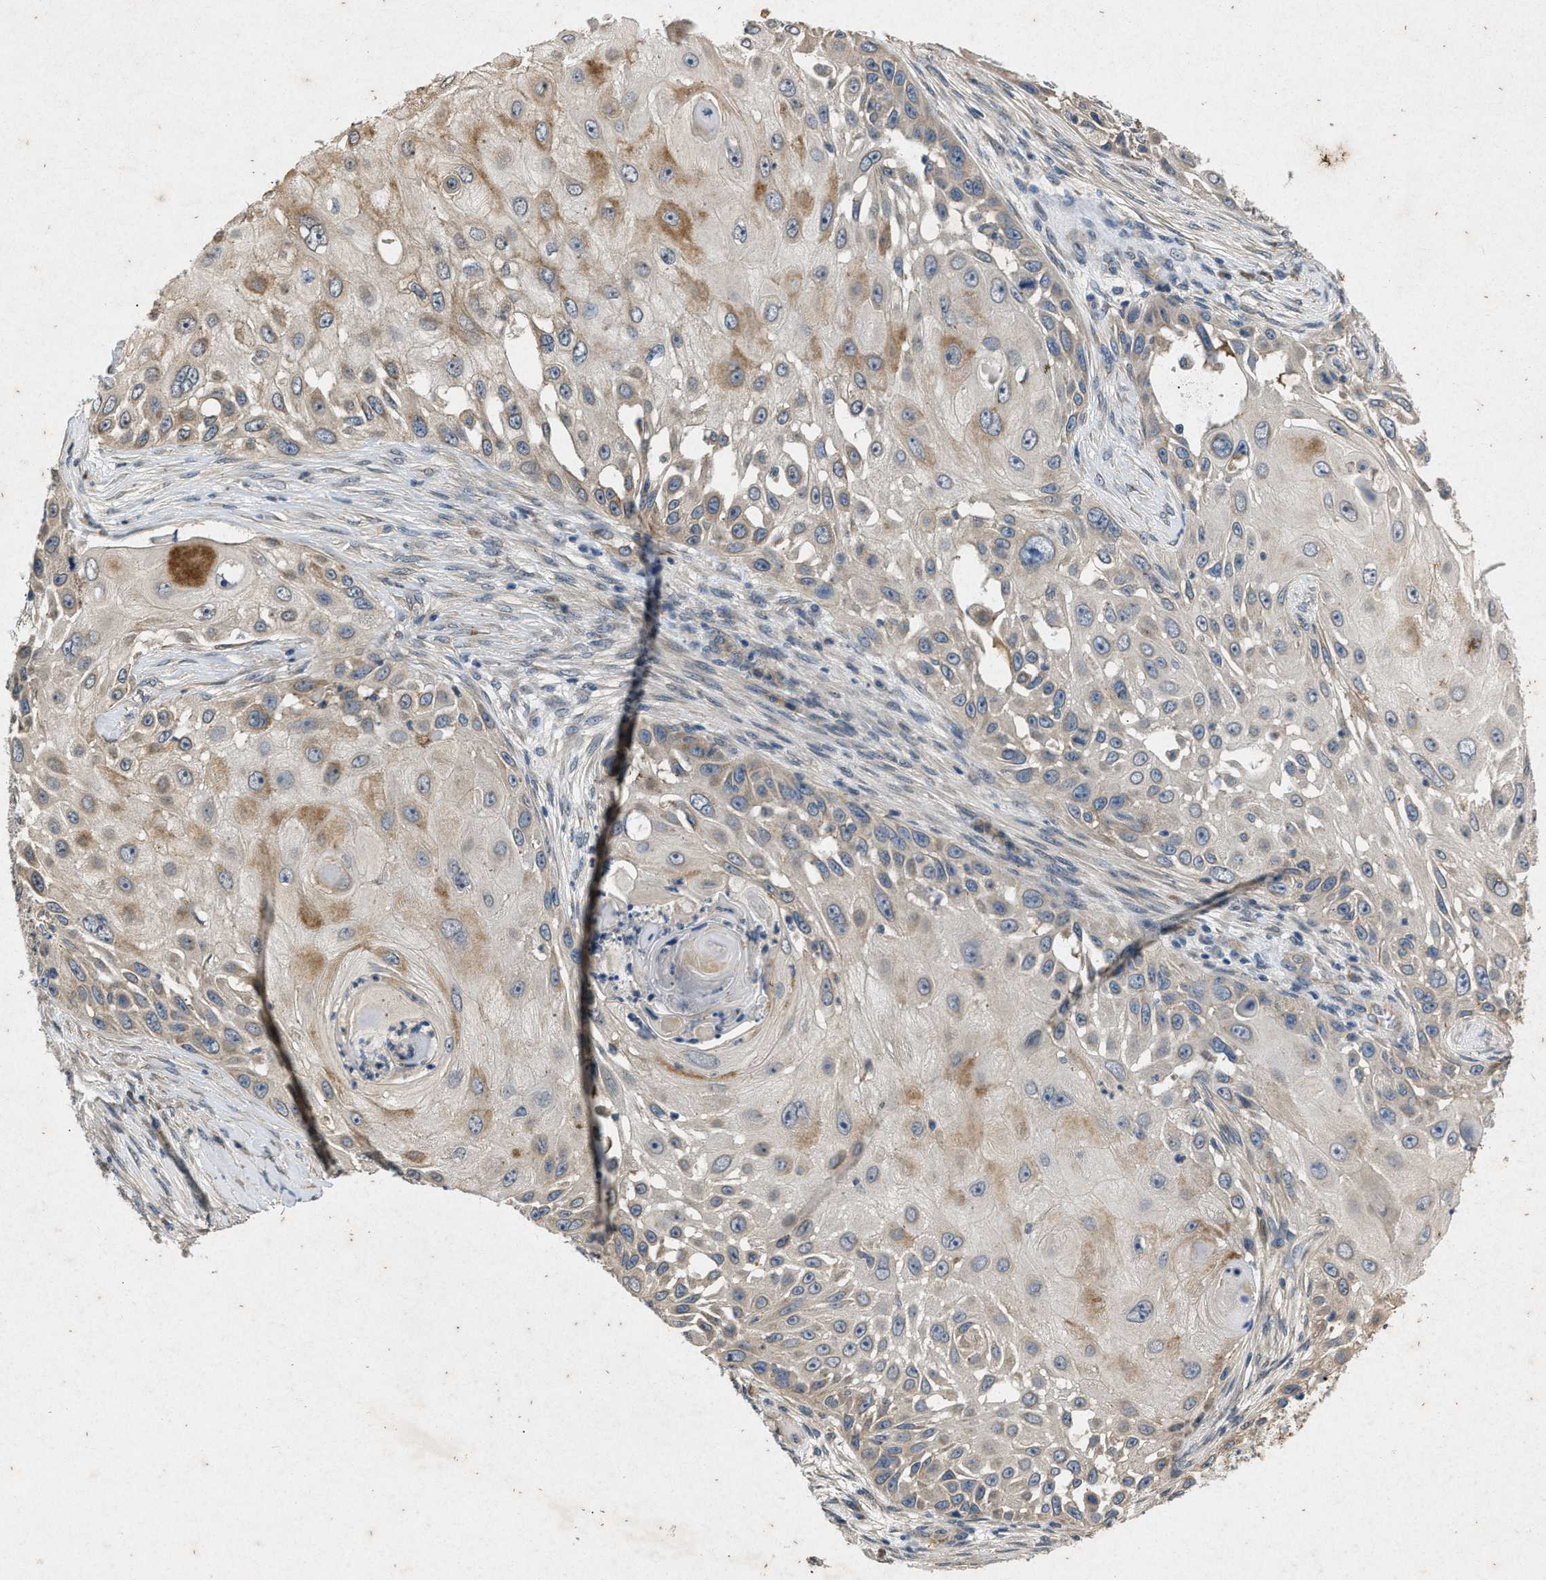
{"staining": {"intensity": "moderate", "quantity": "<25%", "location": "cytoplasmic/membranous"}, "tissue": "skin cancer", "cell_type": "Tumor cells", "image_type": "cancer", "snomed": [{"axis": "morphology", "description": "Squamous cell carcinoma, NOS"}, {"axis": "topography", "description": "Skin"}], "caption": "About <25% of tumor cells in human skin cancer demonstrate moderate cytoplasmic/membranous protein expression as visualized by brown immunohistochemical staining.", "gene": "PRKG2", "patient": {"sex": "female", "age": 44}}